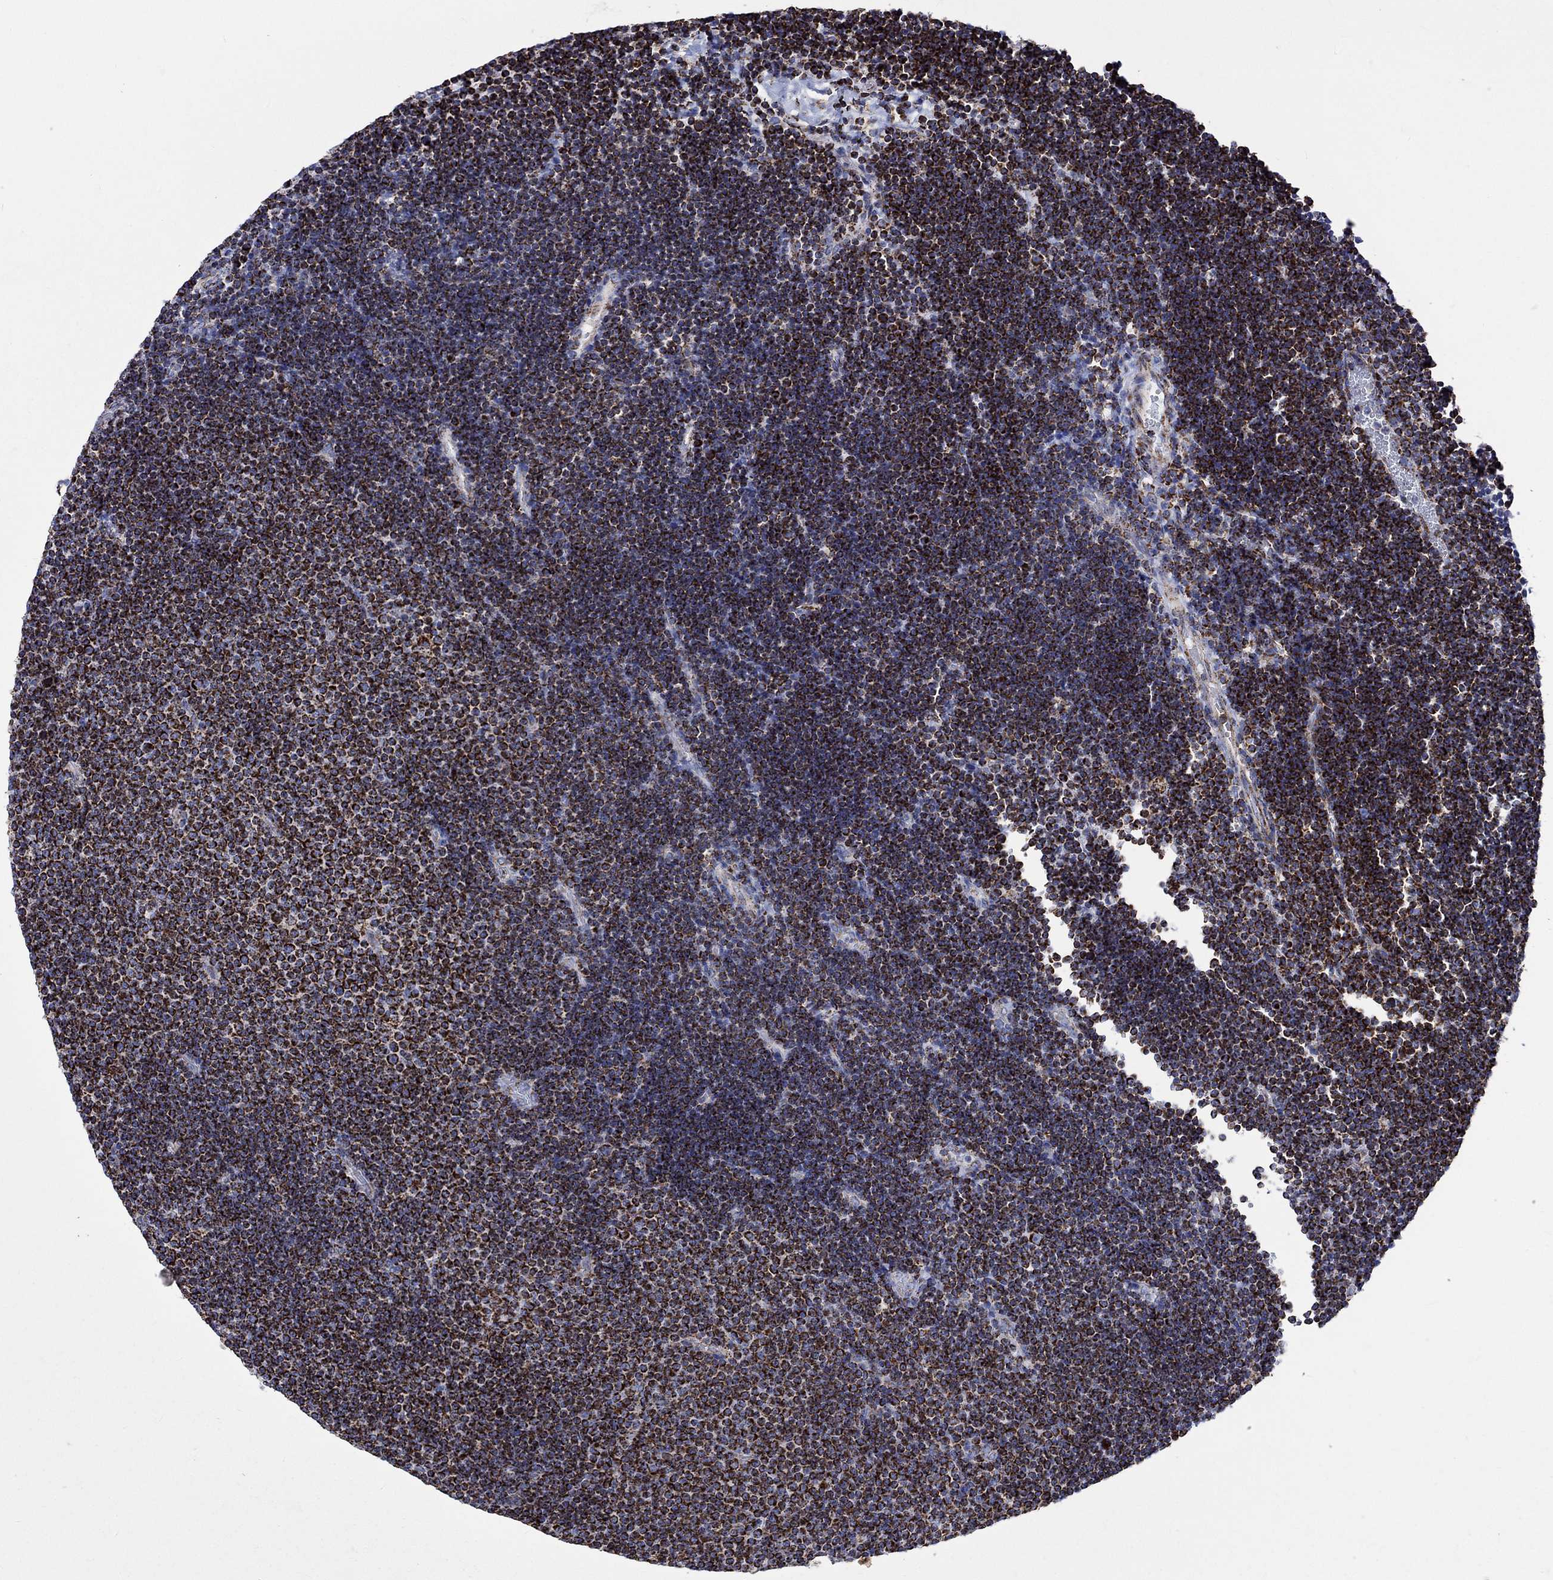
{"staining": {"intensity": "strong", "quantity": ">75%", "location": "cytoplasmic/membranous"}, "tissue": "lymphoma", "cell_type": "Tumor cells", "image_type": "cancer", "snomed": [{"axis": "morphology", "description": "Malignant lymphoma, non-Hodgkin's type, Low grade"}, {"axis": "topography", "description": "Brain"}], "caption": "Protein staining by immunohistochemistry (IHC) exhibits strong cytoplasmic/membranous positivity in about >75% of tumor cells in lymphoma.", "gene": "RCE1", "patient": {"sex": "female", "age": 66}}